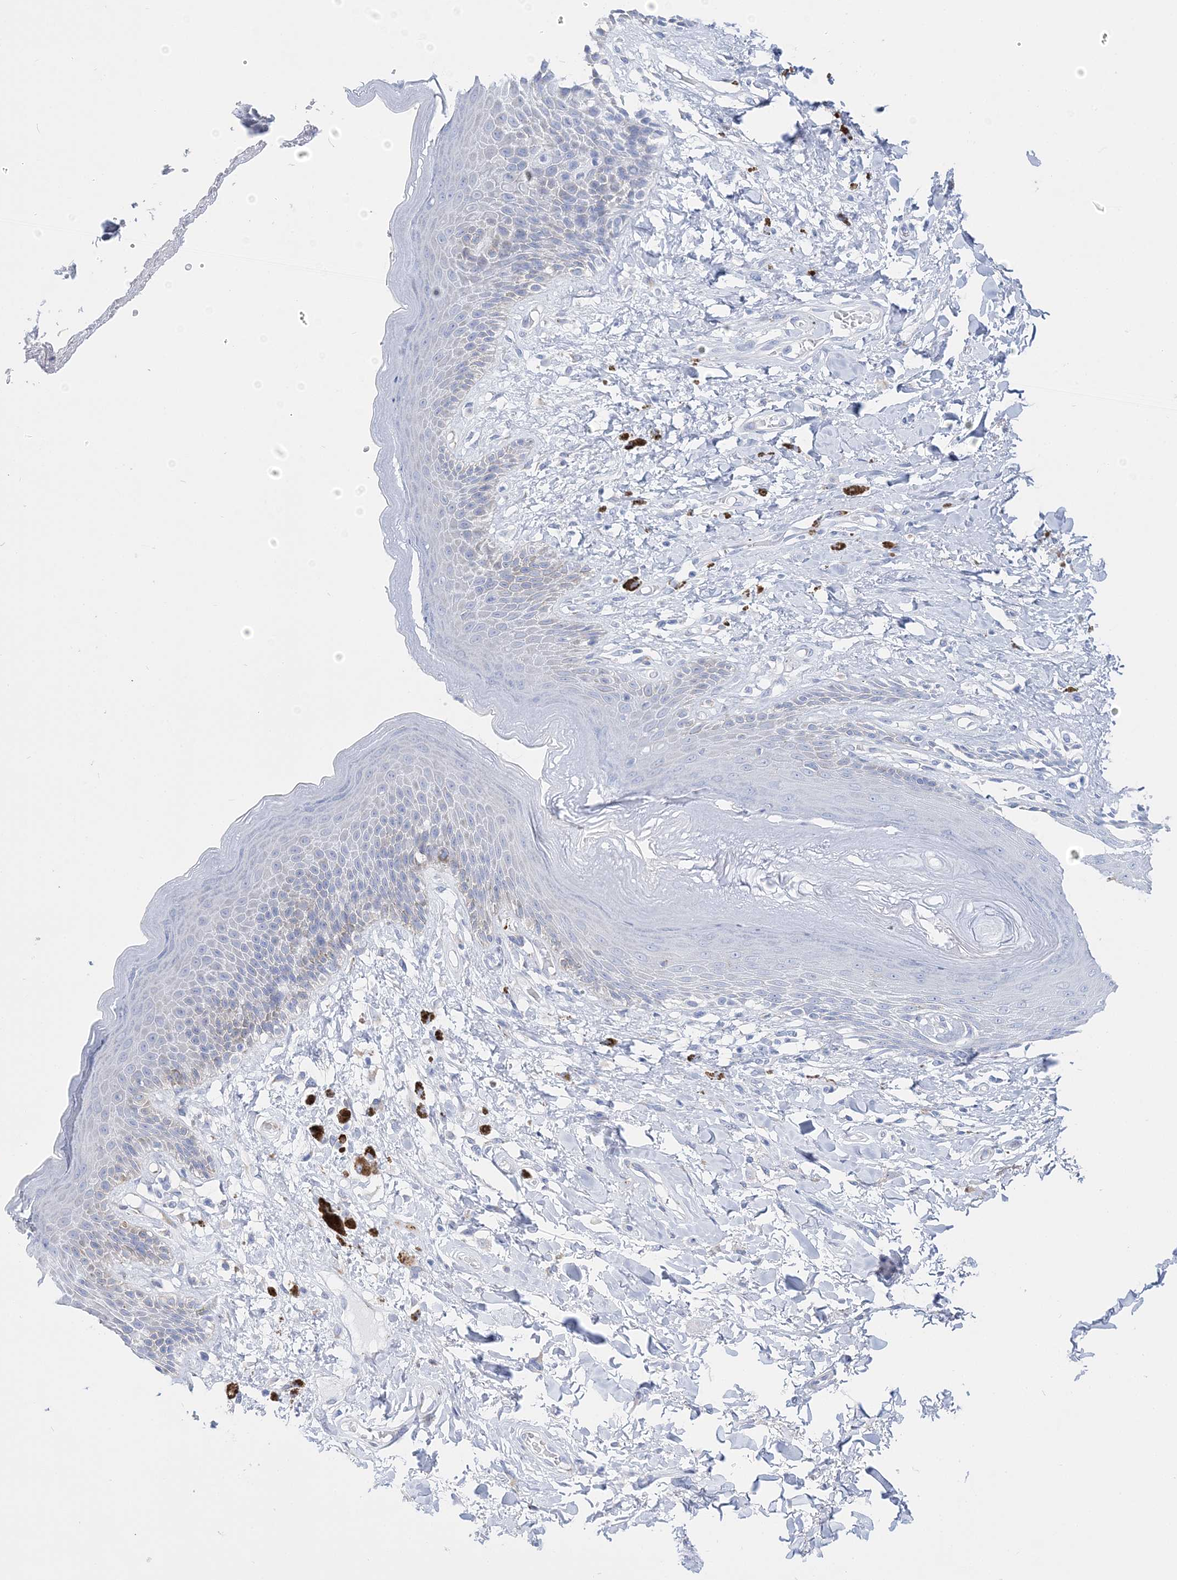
{"staining": {"intensity": "weak", "quantity": "25%-75%", "location": "cytoplasmic/membranous"}, "tissue": "skin", "cell_type": "Epidermal cells", "image_type": "normal", "snomed": [{"axis": "morphology", "description": "Normal tissue, NOS"}, {"axis": "topography", "description": "Anal"}], "caption": "Protein staining by immunohistochemistry reveals weak cytoplasmic/membranous staining in about 25%-75% of epidermal cells in unremarkable skin.", "gene": "TSPYL6", "patient": {"sex": "female", "age": 78}}